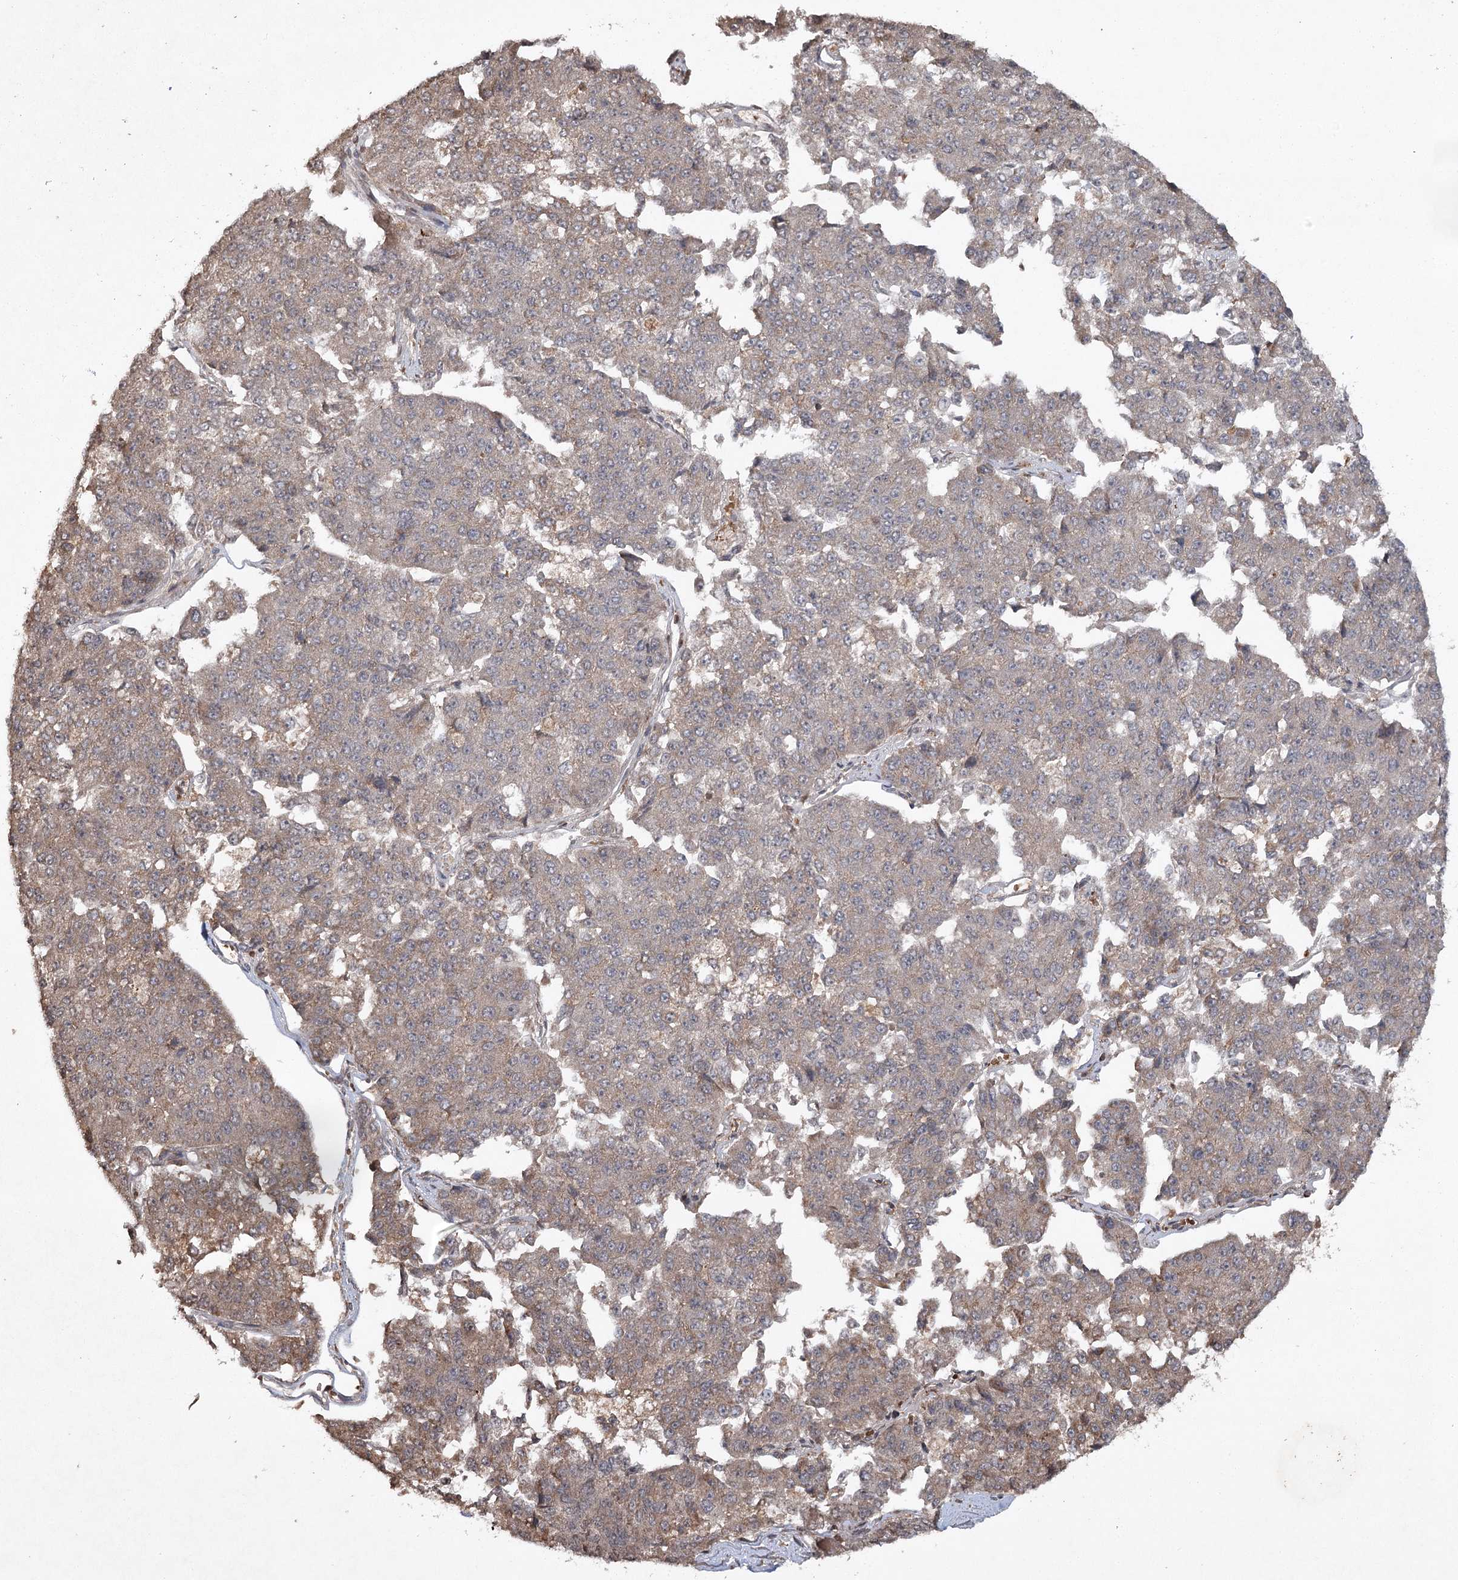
{"staining": {"intensity": "weak", "quantity": "25%-75%", "location": "cytoplasmic/membranous"}, "tissue": "pancreatic cancer", "cell_type": "Tumor cells", "image_type": "cancer", "snomed": [{"axis": "morphology", "description": "Adenocarcinoma, NOS"}, {"axis": "topography", "description": "Pancreas"}], "caption": "Pancreatic adenocarcinoma stained with immunohistochemistry exhibits weak cytoplasmic/membranous positivity in about 25%-75% of tumor cells.", "gene": "CYP2B6", "patient": {"sex": "male", "age": 50}}